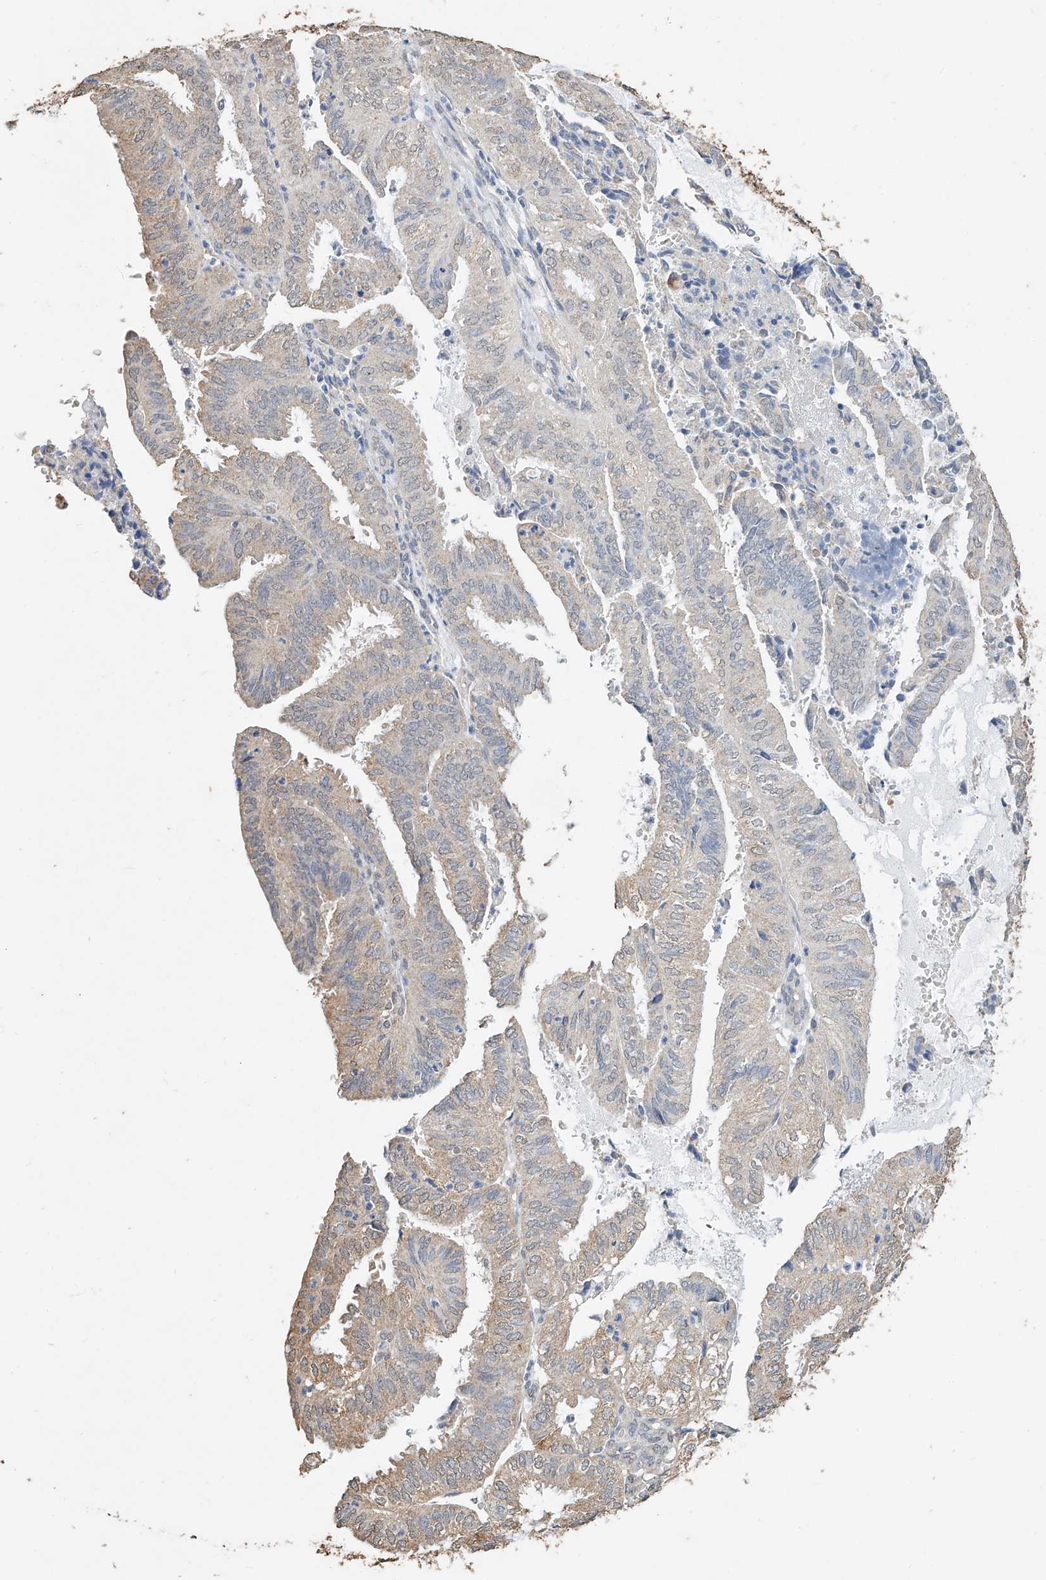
{"staining": {"intensity": "weak", "quantity": "<25%", "location": "cytoplasmic/membranous"}, "tissue": "endometrial cancer", "cell_type": "Tumor cells", "image_type": "cancer", "snomed": [{"axis": "morphology", "description": "Adenocarcinoma, NOS"}, {"axis": "topography", "description": "Uterus"}], "caption": "Endometrial cancer was stained to show a protein in brown. There is no significant expression in tumor cells. The staining is performed using DAB (3,3'-diaminobenzidine) brown chromogen with nuclei counter-stained in using hematoxylin.", "gene": "CERS4", "patient": {"sex": "female", "age": 60}}